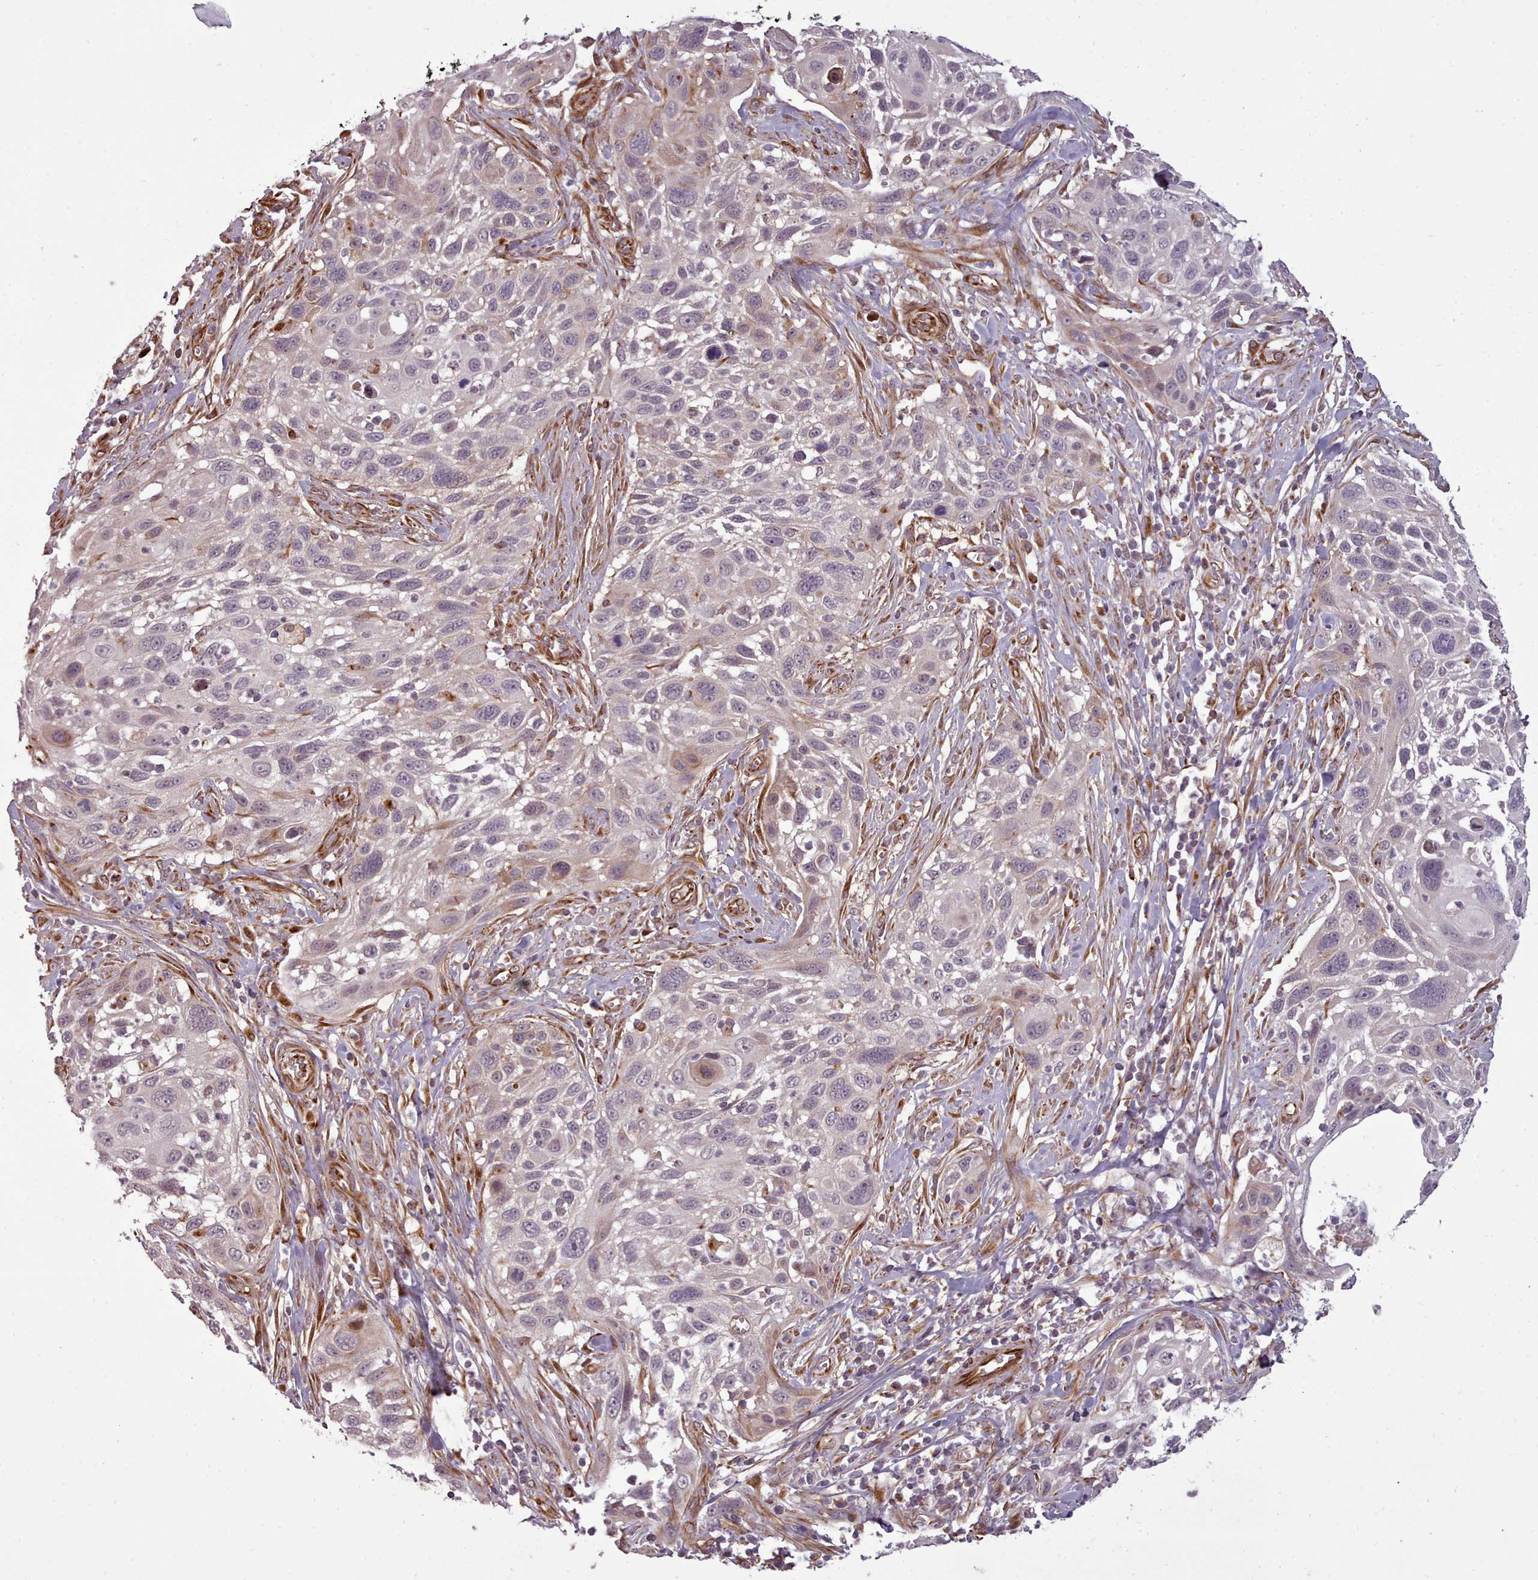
{"staining": {"intensity": "negative", "quantity": "none", "location": "none"}, "tissue": "cervical cancer", "cell_type": "Tumor cells", "image_type": "cancer", "snomed": [{"axis": "morphology", "description": "Squamous cell carcinoma, NOS"}, {"axis": "topography", "description": "Cervix"}], "caption": "This is an immunohistochemistry micrograph of human cervical squamous cell carcinoma. There is no expression in tumor cells.", "gene": "GBGT1", "patient": {"sex": "female", "age": 70}}